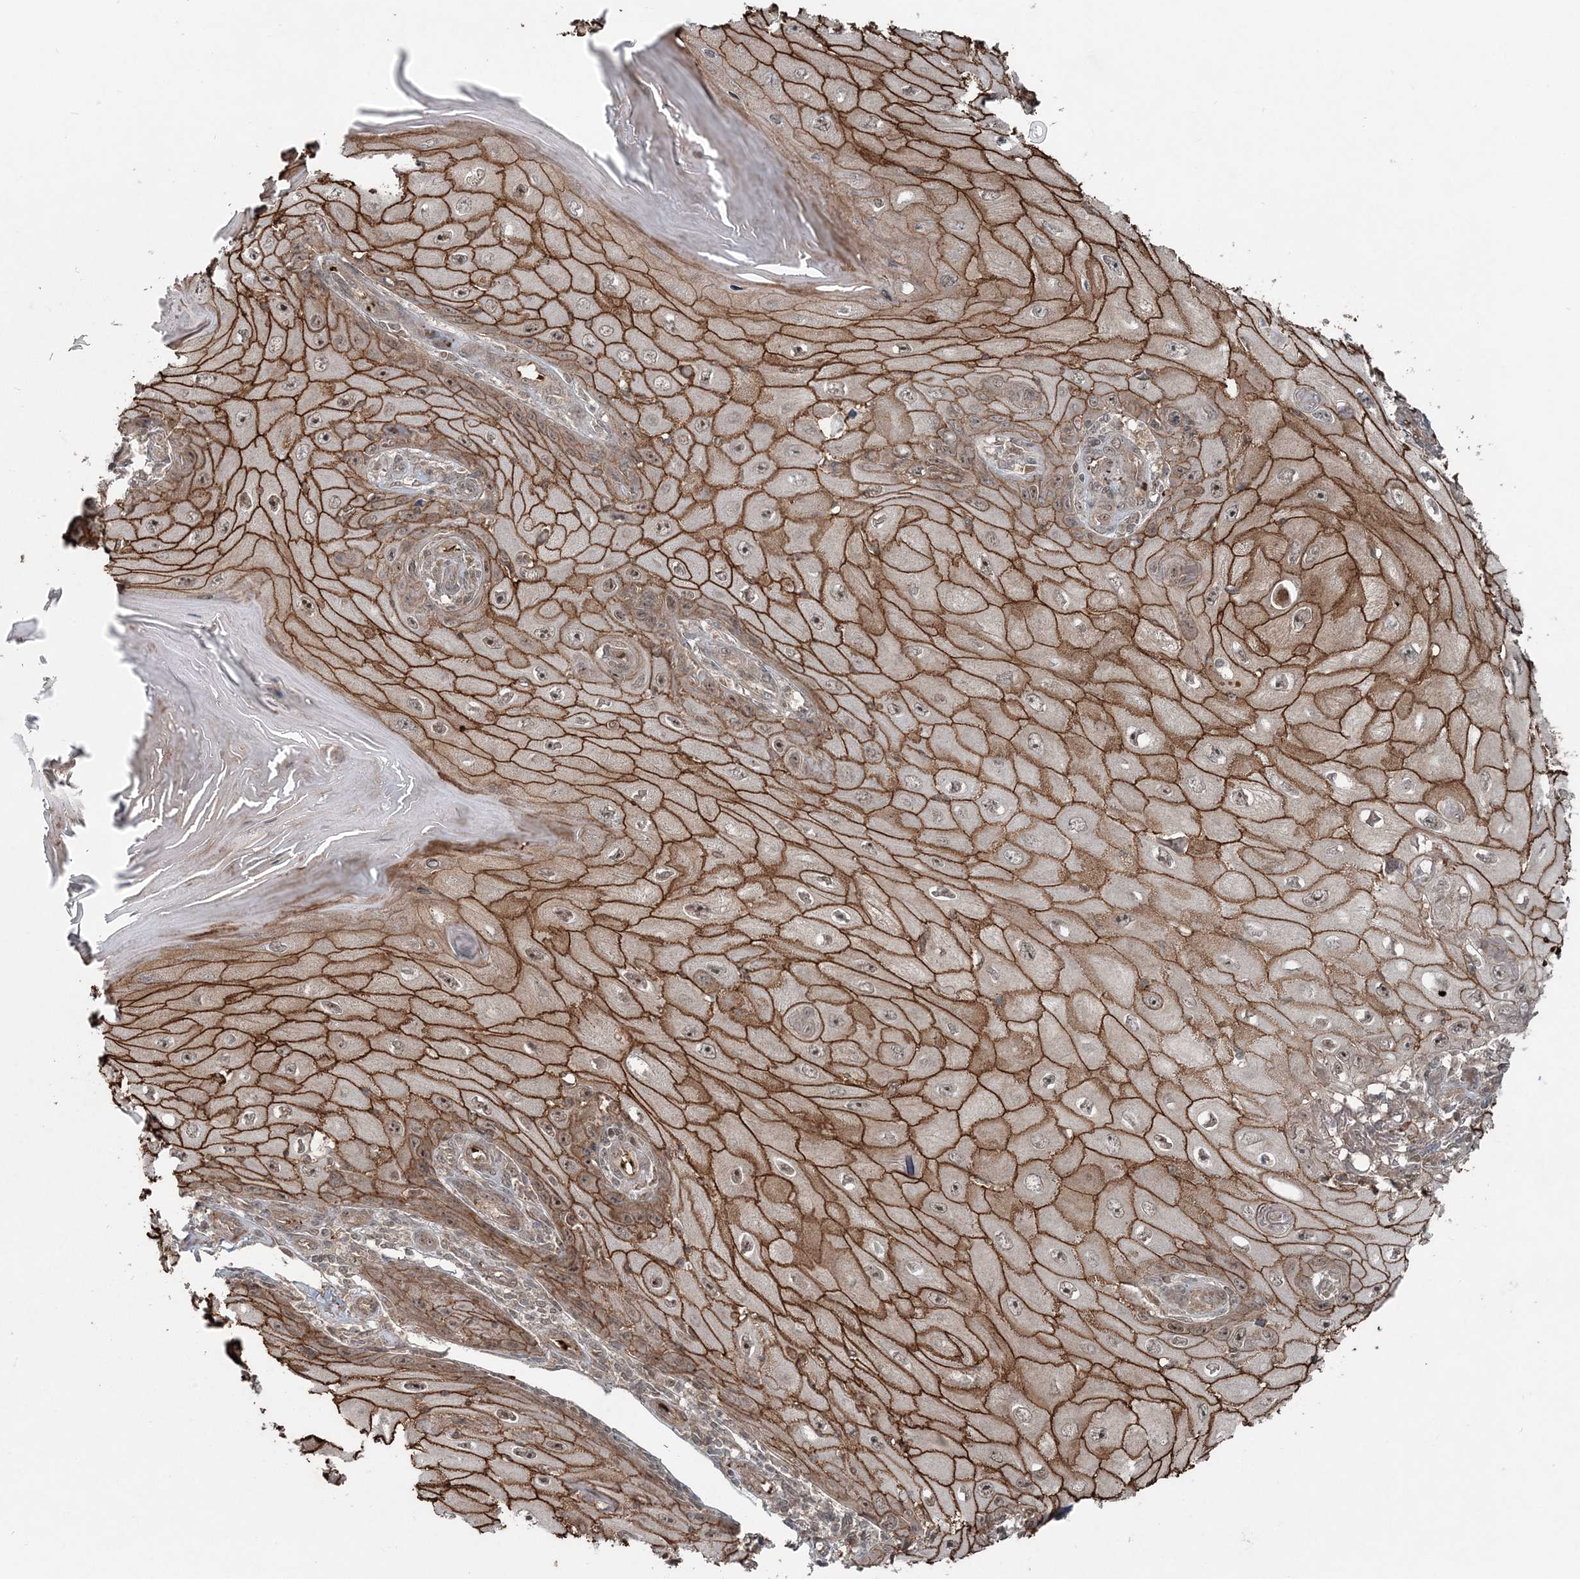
{"staining": {"intensity": "moderate", "quantity": ">75%", "location": "cytoplasmic/membranous,nuclear"}, "tissue": "skin cancer", "cell_type": "Tumor cells", "image_type": "cancer", "snomed": [{"axis": "morphology", "description": "Squamous cell carcinoma, NOS"}, {"axis": "topography", "description": "Skin"}], "caption": "Brown immunohistochemical staining in skin cancer (squamous cell carcinoma) shows moderate cytoplasmic/membranous and nuclear expression in about >75% of tumor cells.", "gene": "FBXL17", "patient": {"sex": "female", "age": 73}}